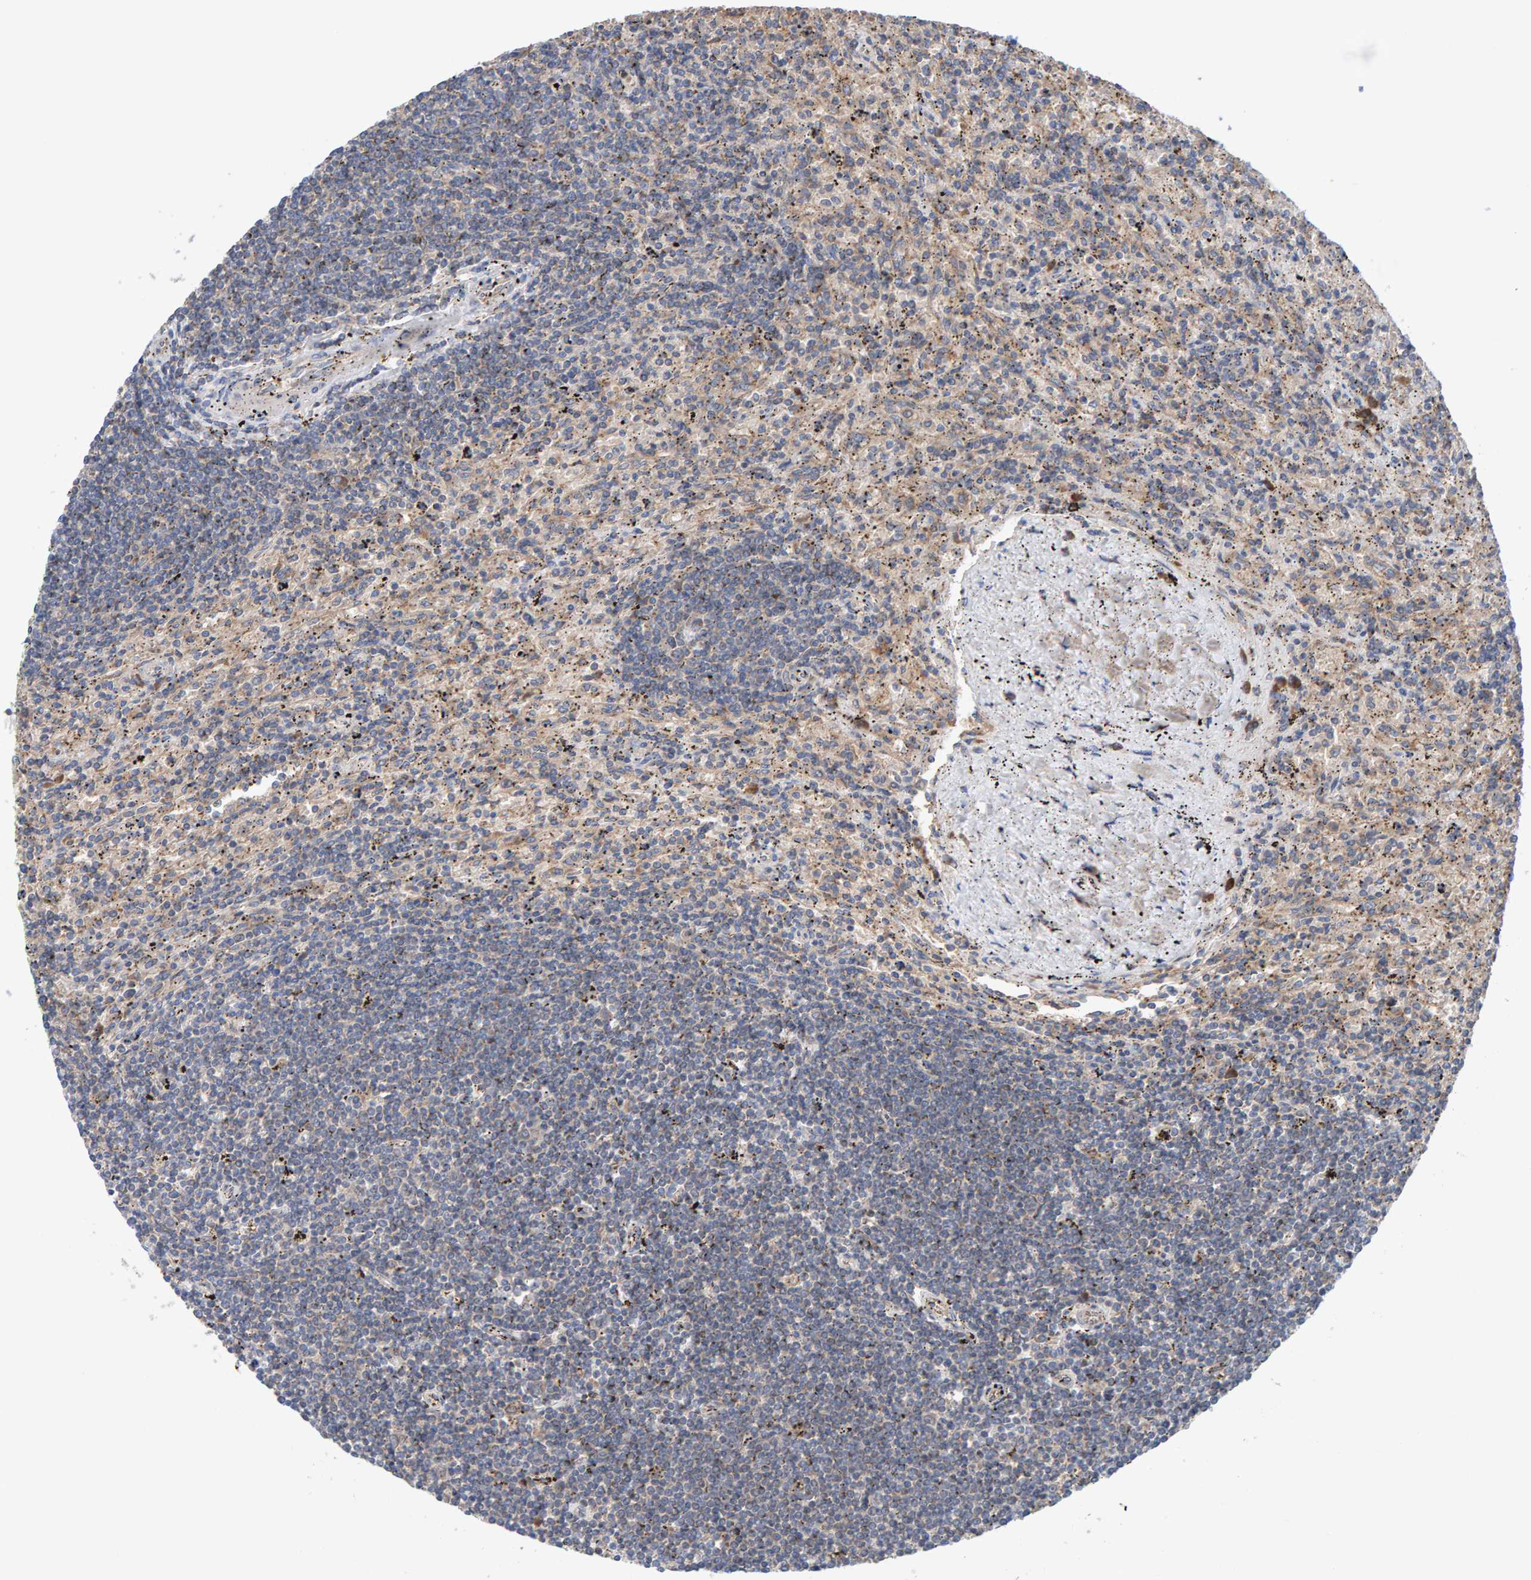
{"staining": {"intensity": "weak", "quantity": "<25%", "location": "cytoplasmic/membranous"}, "tissue": "lymphoma", "cell_type": "Tumor cells", "image_type": "cancer", "snomed": [{"axis": "morphology", "description": "Malignant lymphoma, non-Hodgkin's type, Low grade"}, {"axis": "topography", "description": "Spleen"}], "caption": "Histopathology image shows no protein staining in tumor cells of lymphoma tissue.", "gene": "CDK5RAP3", "patient": {"sex": "male", "age": 76}}